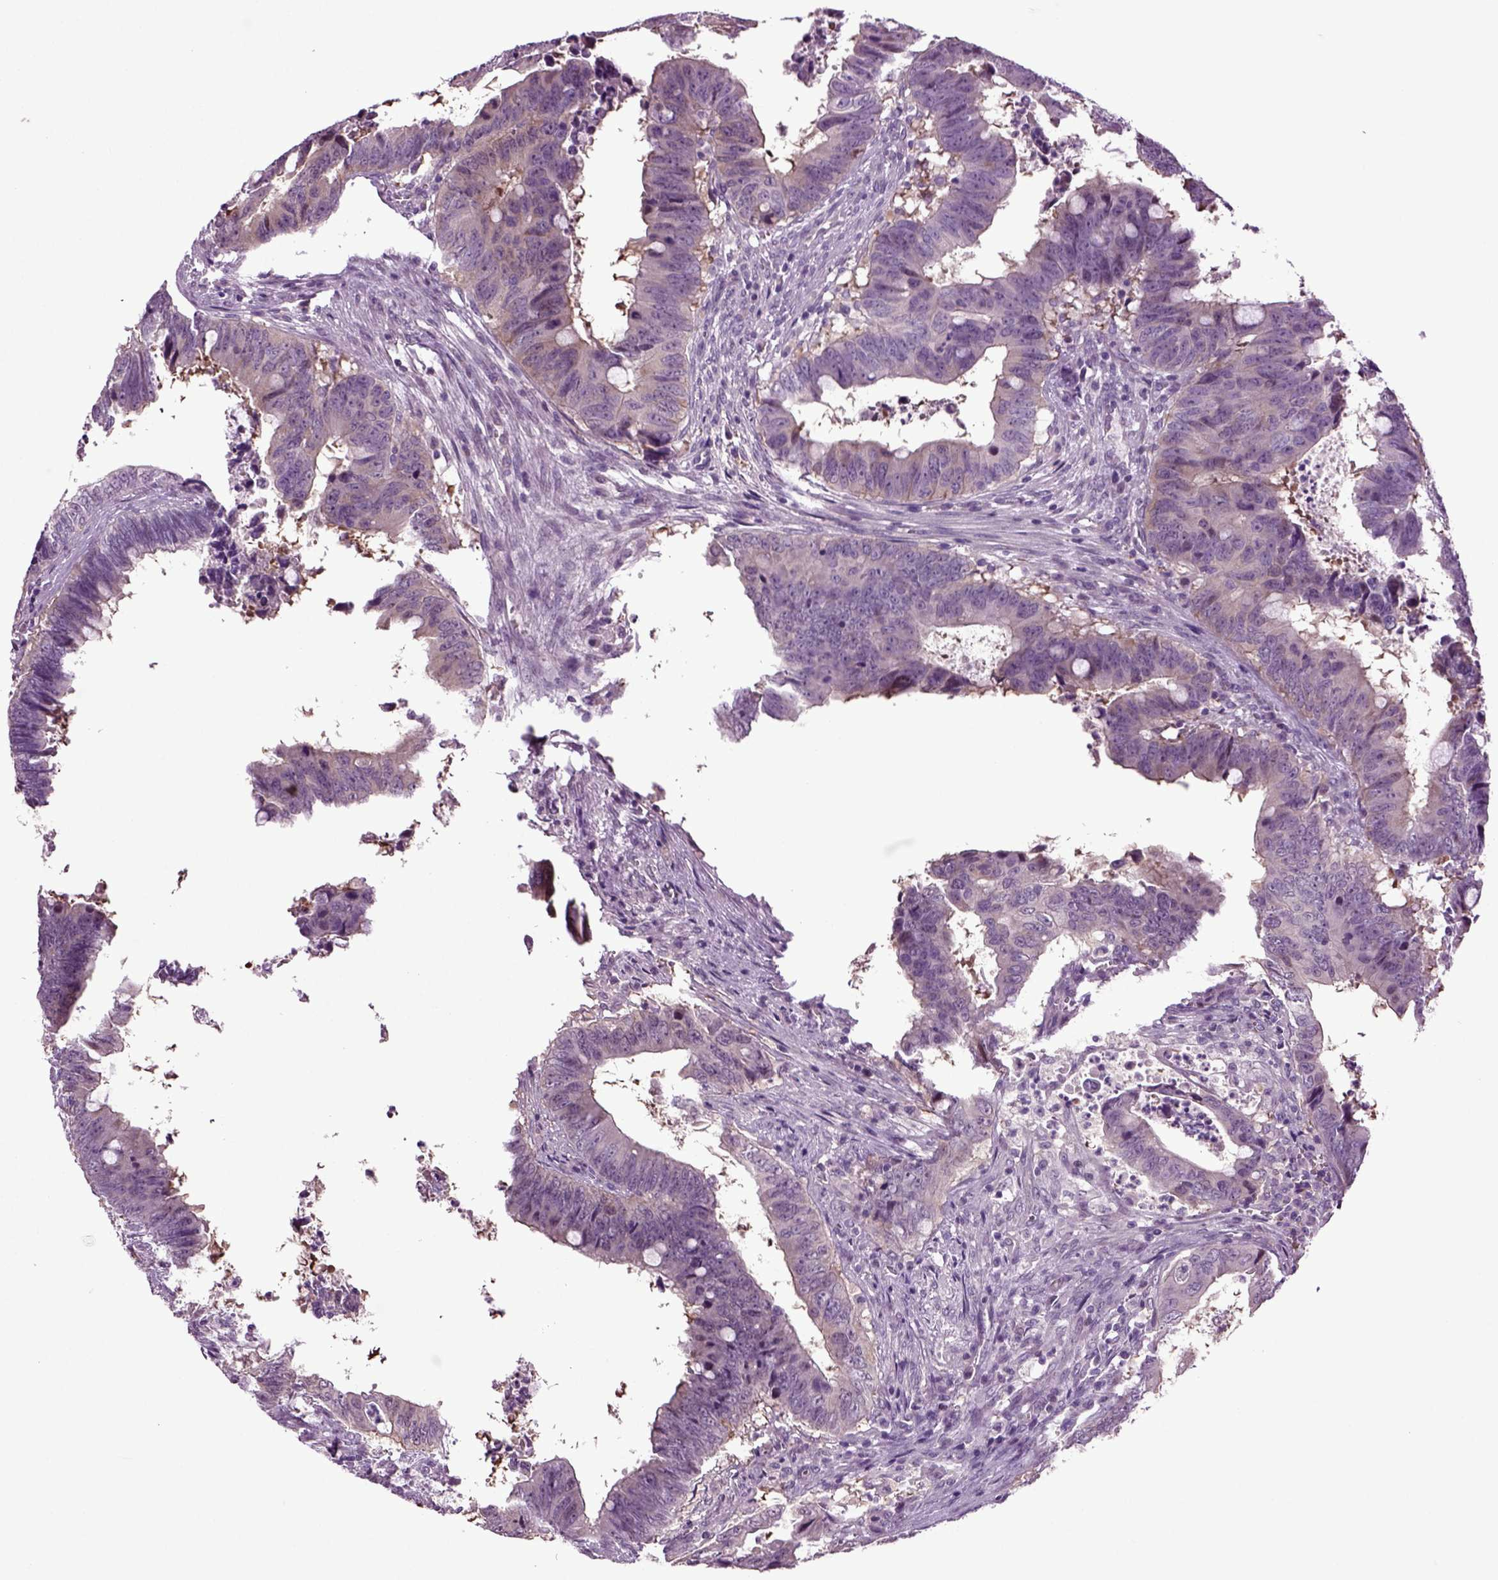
{"staining": {"intensity": "negative", "quantity": "none", "location": "none"}, "tissue": "colorectal cancer", "cell_type": "Tumor cells", "image_type": "cancer", "snomed": [{"axis": "morphology", "description": "Adenocarcinoma, NOS"}, {"axis": "topography", "description": "Colon"}], "caption": "Tumor cells show no significant protein expression in colorectal adenocarcinoma.", "gene": "PLCH2", "patient": {"sex": "female", "age": 82}}